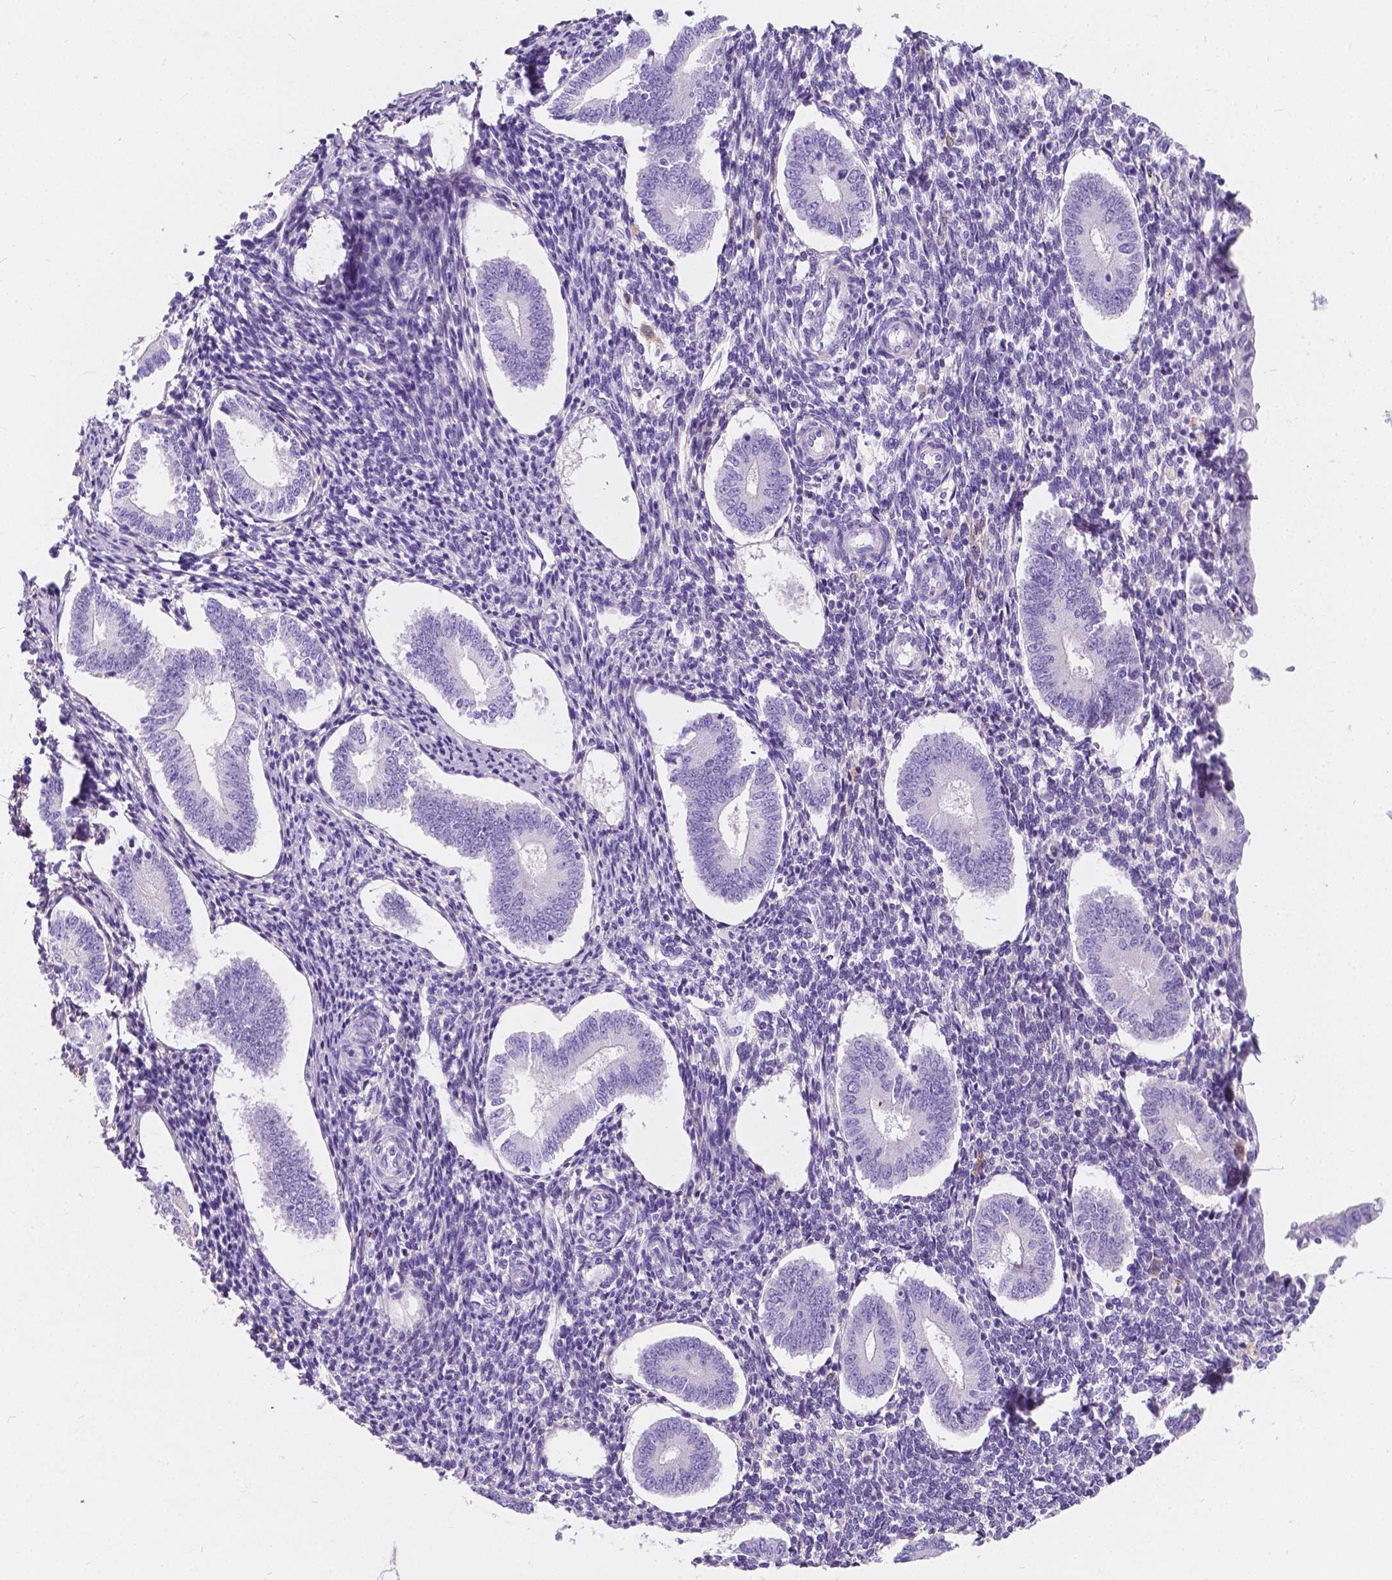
{"staining": {"intensity": "negative", "quantity": "none", "location": "none"}, "tissue": "endometrium", "cell_type": "Cells in endometrial stroma", "image_type": "normal", "snomed": [{"axis": "morphology", "description": "Normal tissue, NOS"}, {"axis": "topography", "description": "Endometrium"}], "caption": "Immunohistochemistry (IHC) photomicrograph of normal endometrium stained for a protein (brown), which displays no expression in cells in endometrial stroma.", "gene": "GNAO1", "patient": {"sex": "female", "age": 40}}